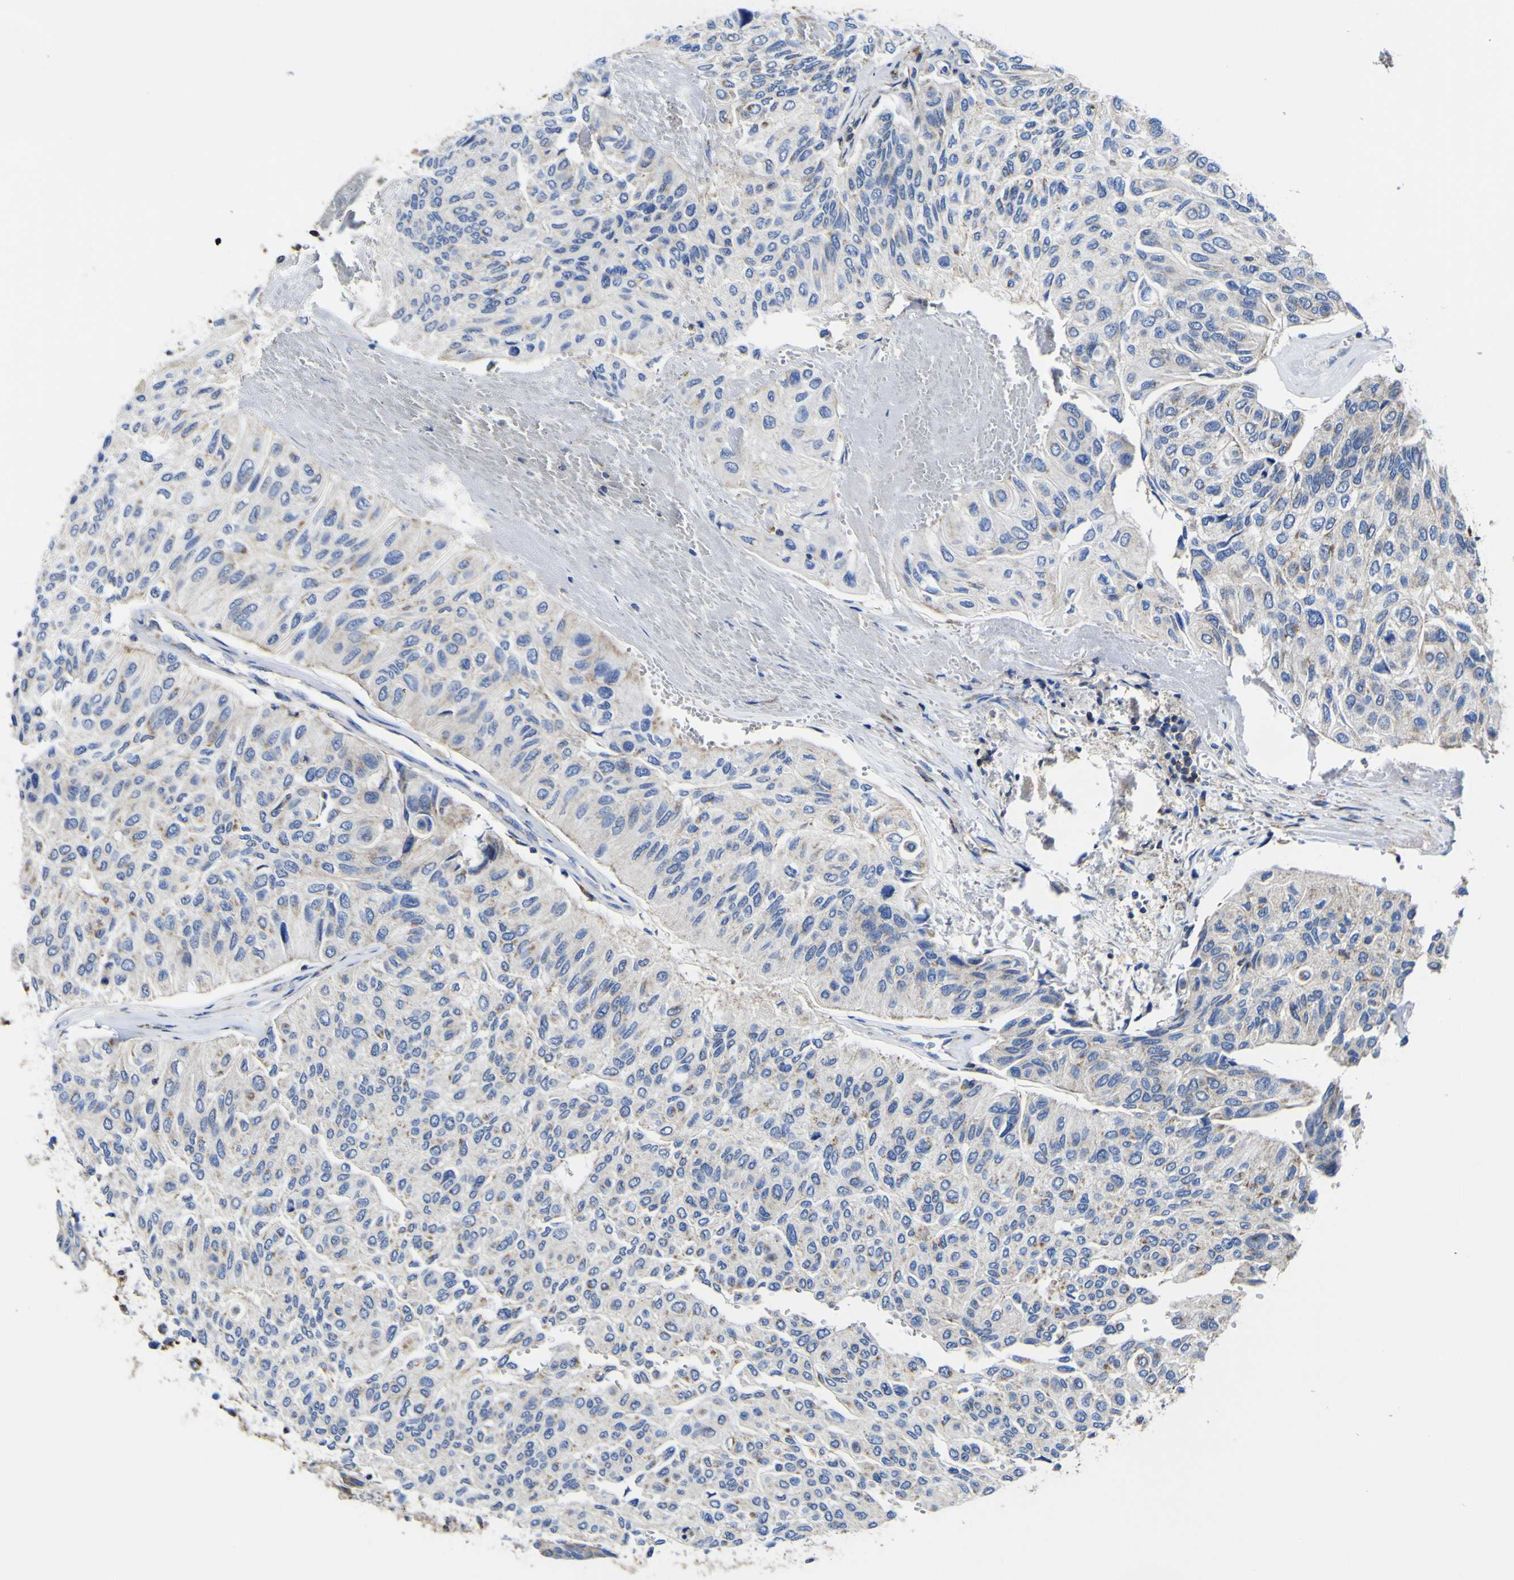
{"staining": {"intensity": "moderate", "quantity": "25%-75%", "location": "cytoplasmic/membranous"}, "tissue": "urothelial cancer", "cell_type": "Tumor cells", "image_type": "cancer", "snomed": [{"axis": "morphology", "description": "Urothelial carcinoma, High grade"}, {"axis": "topography", "description": "Urinary bladder"}], "caption": "Immunohistochemical staining of urothelial cancer demonstrates medium levels of moderate cytoplasmic/membranous protein expression in approximately 25%-75% of tumor cells.", "gene": "CCDC90B", "patient": {"sex": "male", "age": 66}}